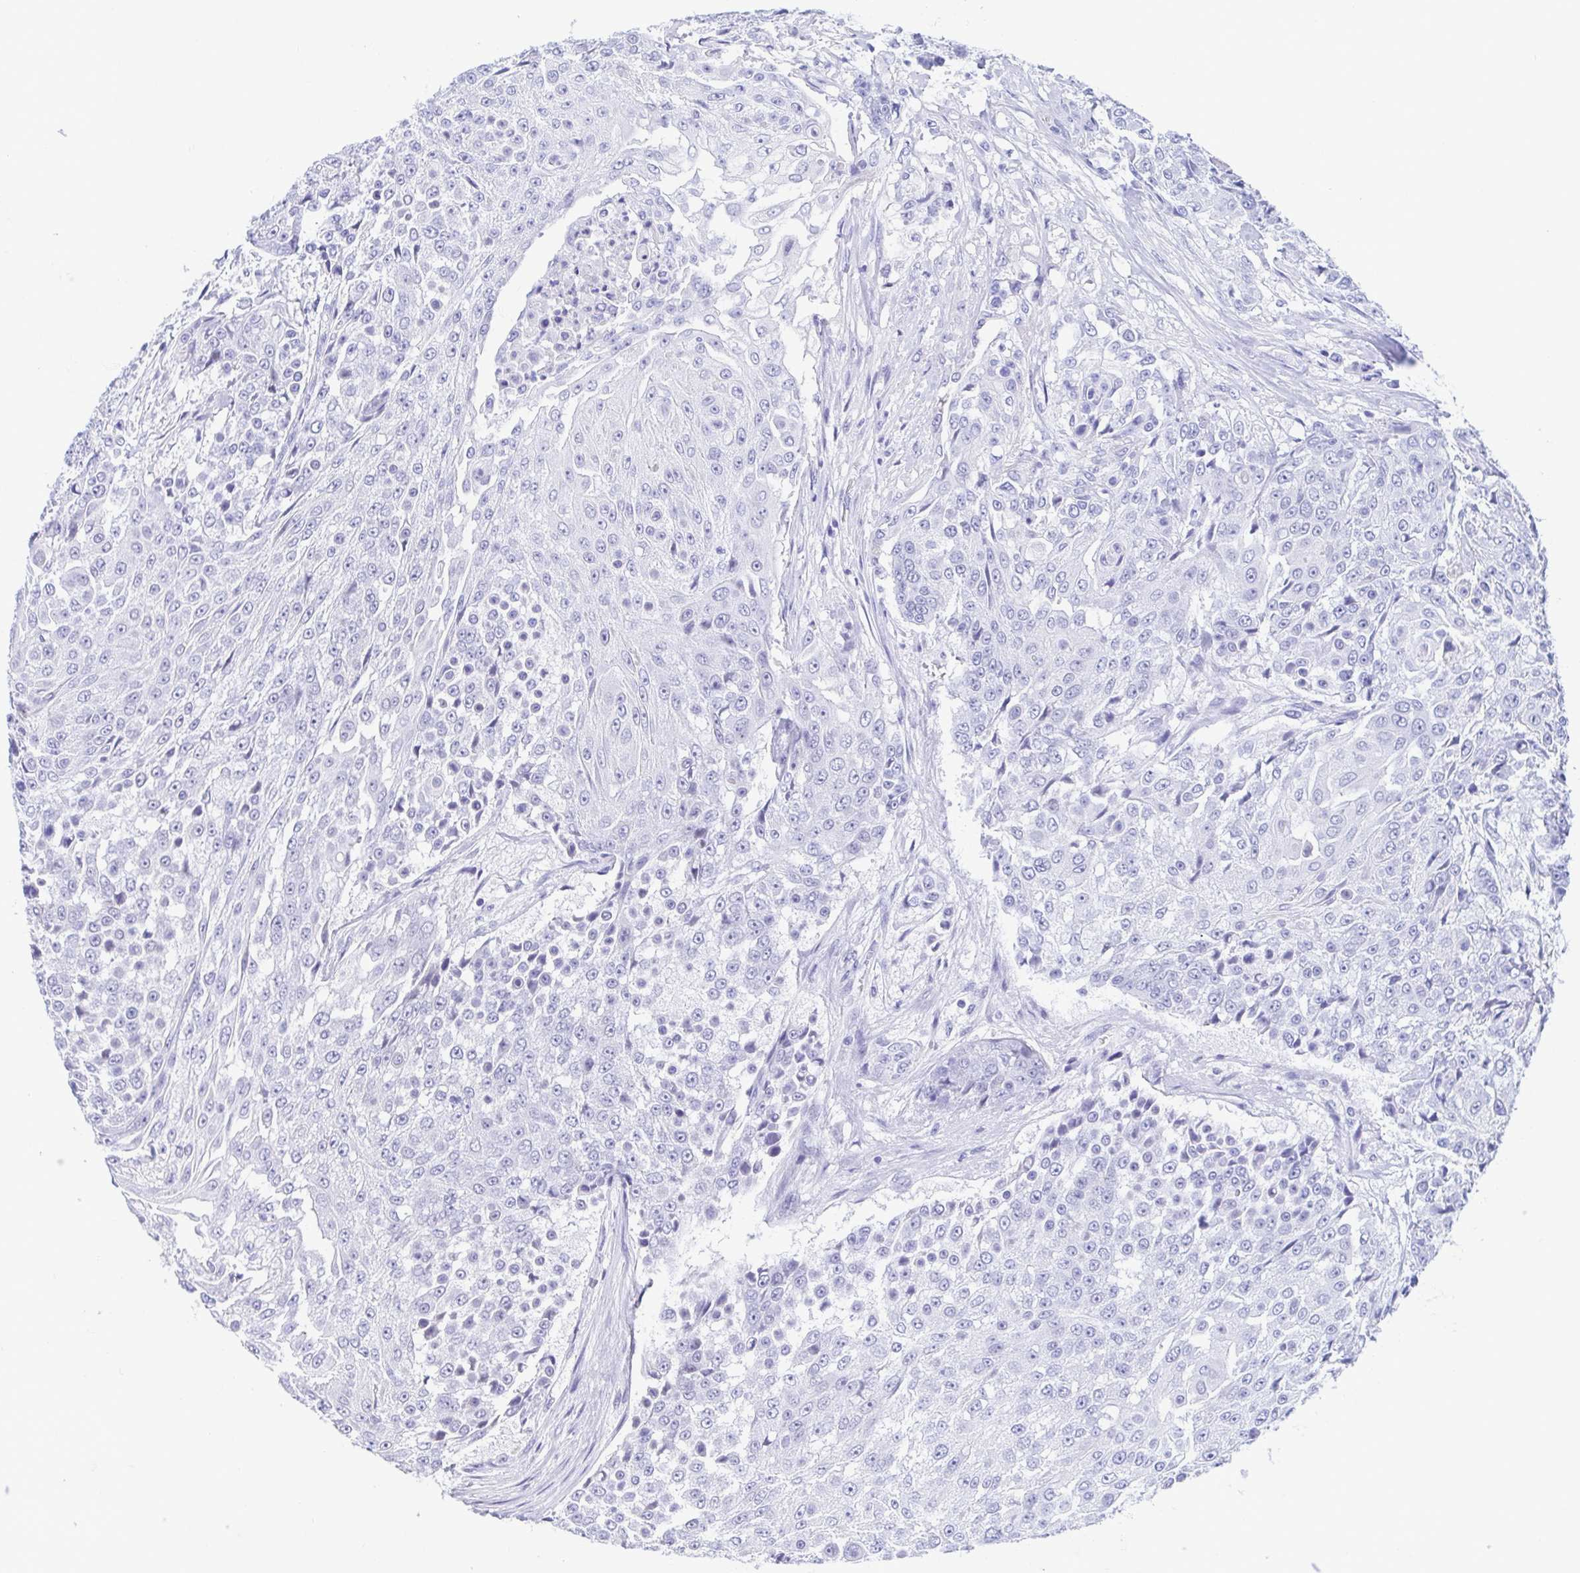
{"staining": {"intensity": "negative", "quantity": "none", "location": "none"}, "tissue": "urothelial cancer", "cell_type": "Tumor cells", "image_type": "cancer", "snomed": [{"axis": "morphology", "description": "Urothelial carcinoma, High grade"}, {"axis": "topography", "description": "Urinary bladder"}], "caption": "Immunohistochemical staining of urothelial cancer reveals no significant positivity in tumor cells. (Stains: DAB (3,3'-diaminobenzidine) immunohistochemistry (IHC) with hematoxylin counter stain, Microscopy: brightfield microscopy at high magnification).", "gene": "PERM1", "patient": {"sex": "female", "age": 63}}